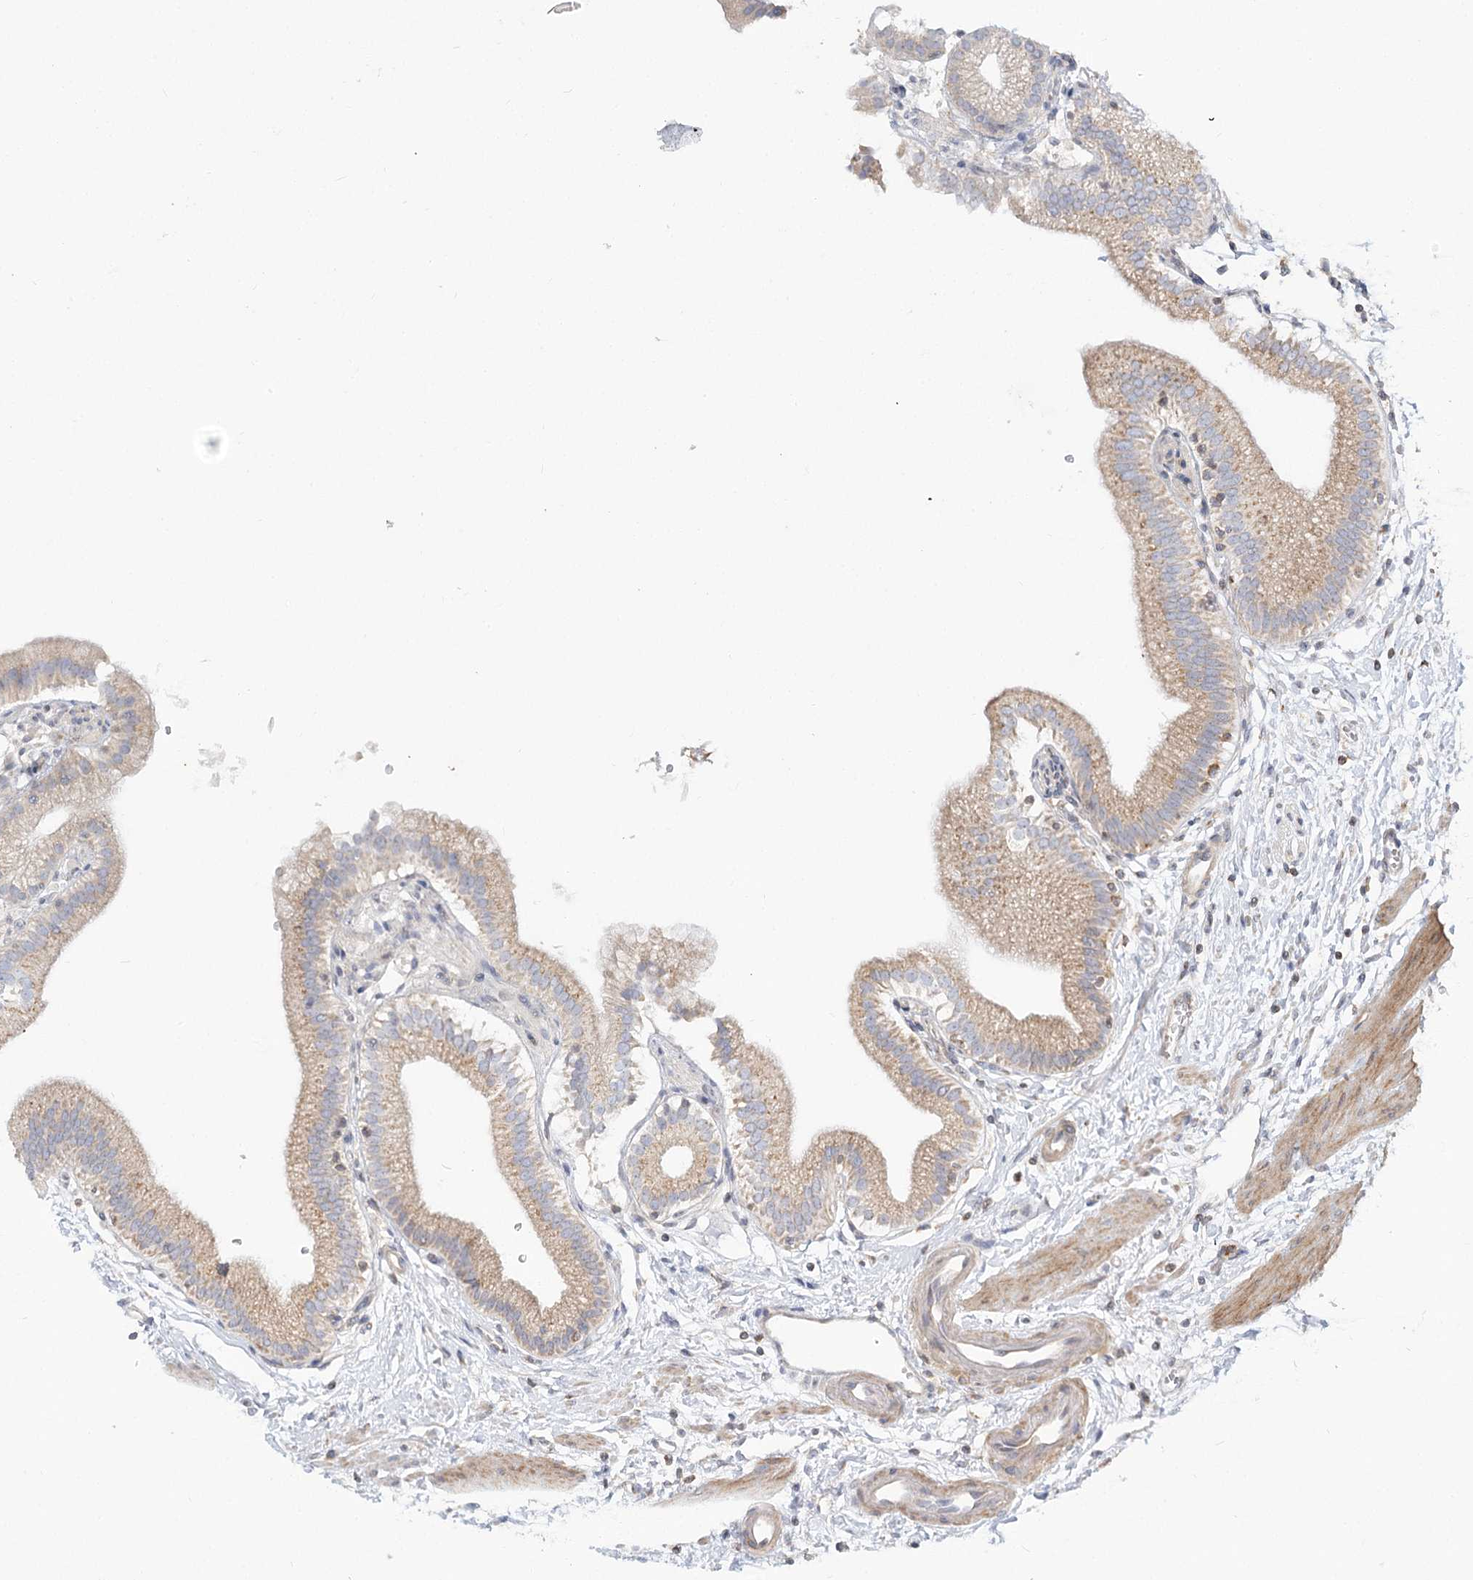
{"staining": {"intensity": "weak", "quantity": ">75%", "location": "cytoplasmic/membranous"}, "tissue": "gallbladder", "cell_type": "Glandular cells", "image_type": "normal", "snomed": [{"axis": "morphology", "description": "Normal tissue, NOS"}, {"axis": "topography", "description": "Gallbladder"}], "caption": "High-power microscopy captured an IHC image of unremarkable gallbladder, revealing weak cytoplasmic/membranous positivity in about >75% of glandular cells. (DAB (3,3'-diaminobenzidine) IHC with brightfield microscopy, high magnification).", "gene": "MTMR3", "patient": {"sex": "male", "age": 55}}